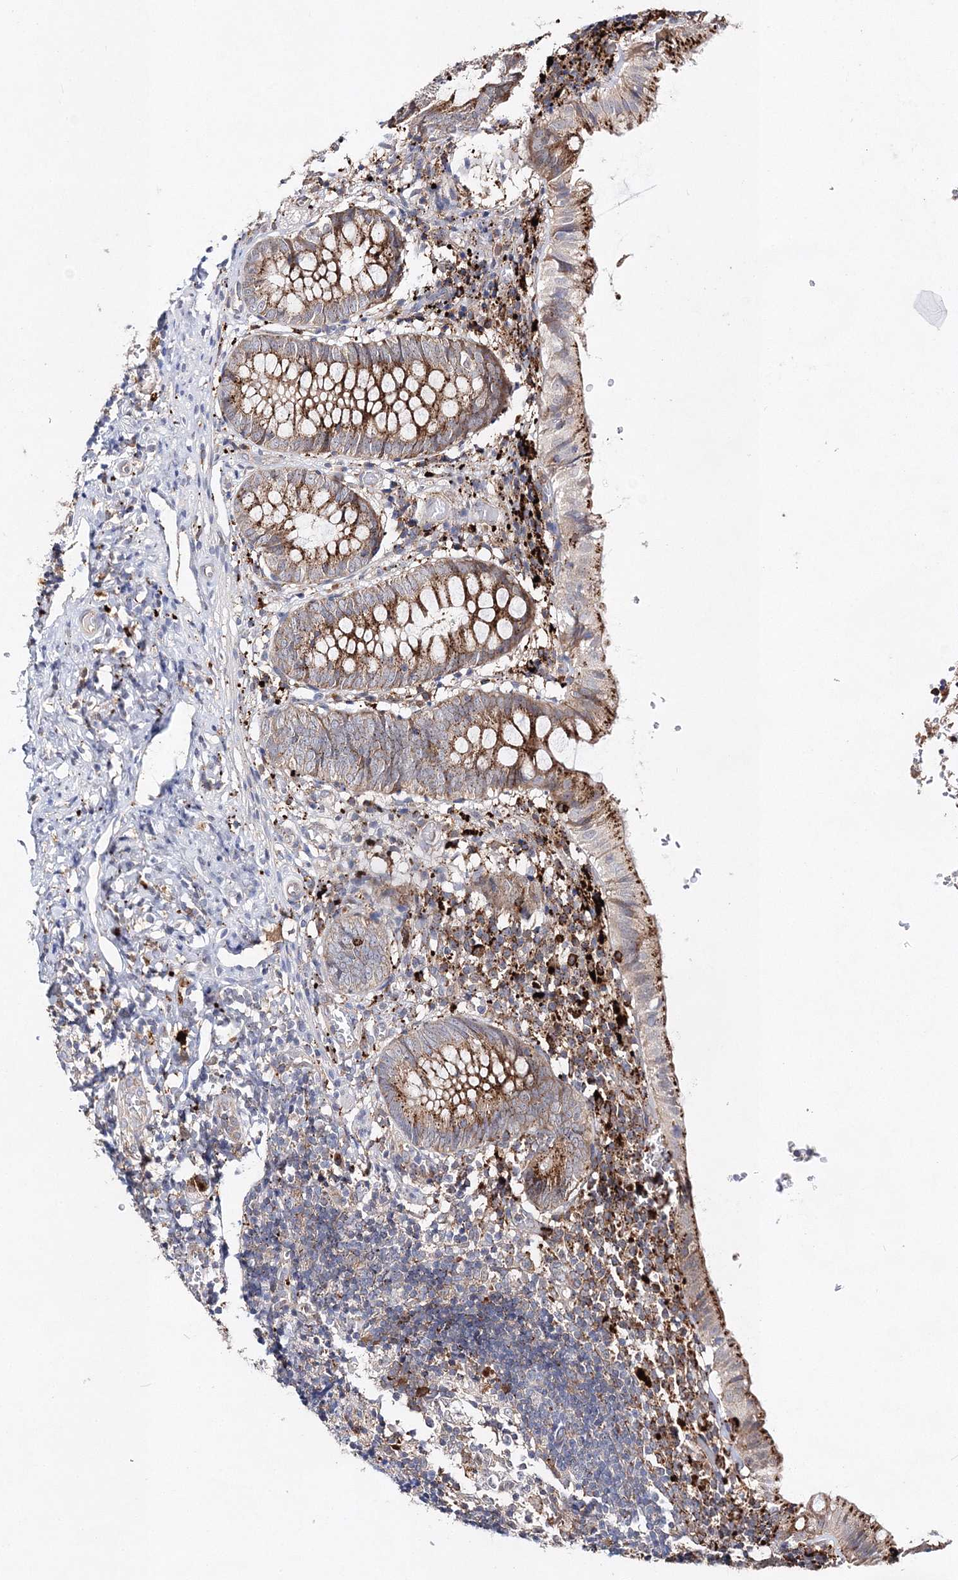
{"staining": {"intensity": "strong", "quantity": ">75%", "location": "cytoplasmic/membranous"}, "tissue": "appendix", "cell_type": "Glandular cells", "image_type": "normal", "snomed": [{"axis": "morphology", "description": "Normal tissue, NOS"}, {"axis": "topography", "description": "Appendix"}], "caption": "Appendix stained with DAB (3,3'-diaminobenzidine) immunohistochemistry (IHC) exhibits high levels of strong cytoplasmic/membranous expression in about >75% of glandular cells.", "gene": "C3orf38", "patient": {"sex": "male", "age": 8}}